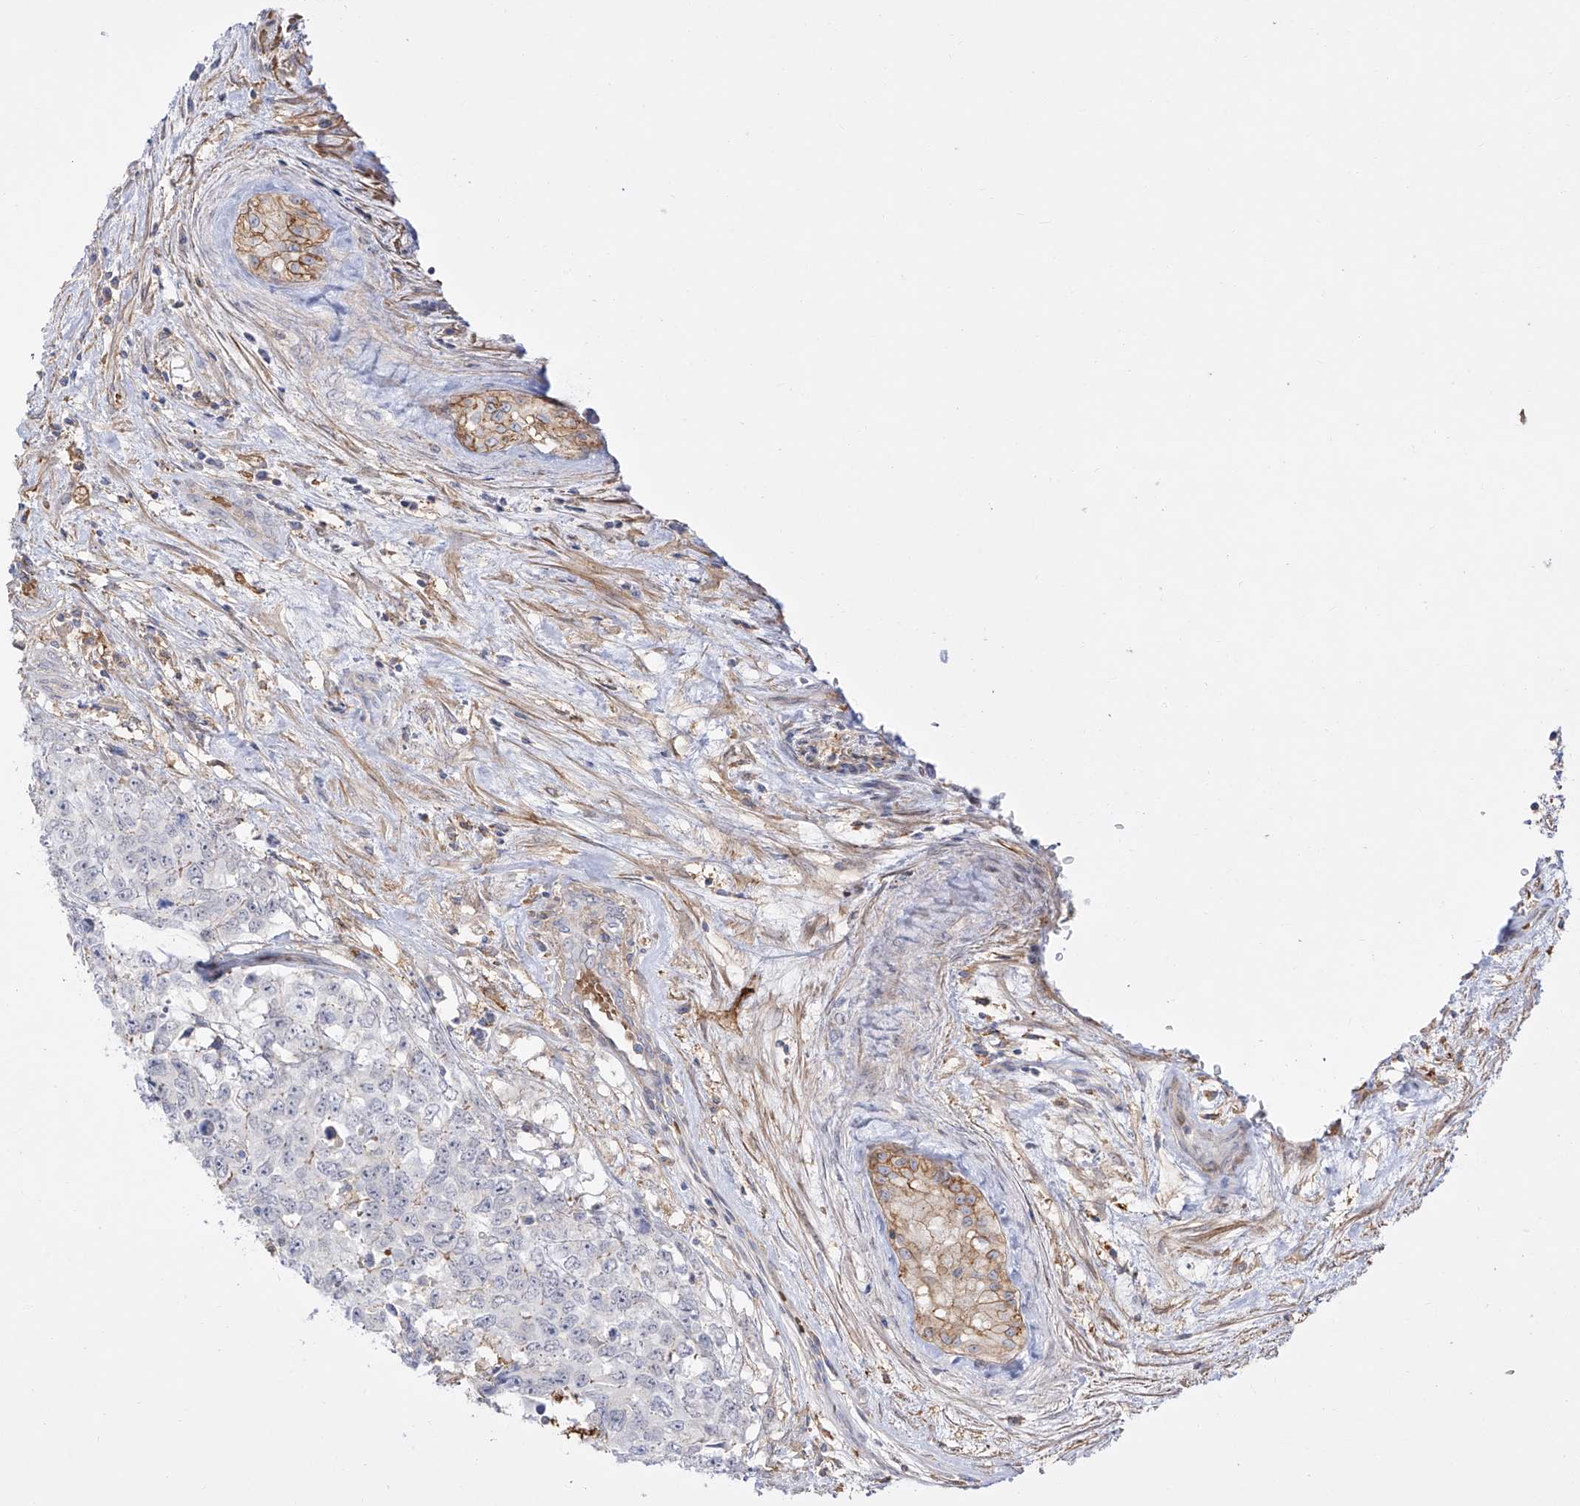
{"staining": {"intensity": "negative", "quantity": "none", "location": "none"}, "tissue": "testis cancer", "cell_type": "Tumor cells", "image_type": "cancer", "snomed": [{"axis": "morphology", "description": "Carcinoma, Embryonal, NOS"}, {"axis": "topography", "description": "Testis"}], "caption": "Testis cancer (embryonal carcinoma) stained for a protein using immunohistochemistry demonstrates no expression tumor cells.", "gene": "ZGRF1", "patient": {"sex": "male", "age": 28}}